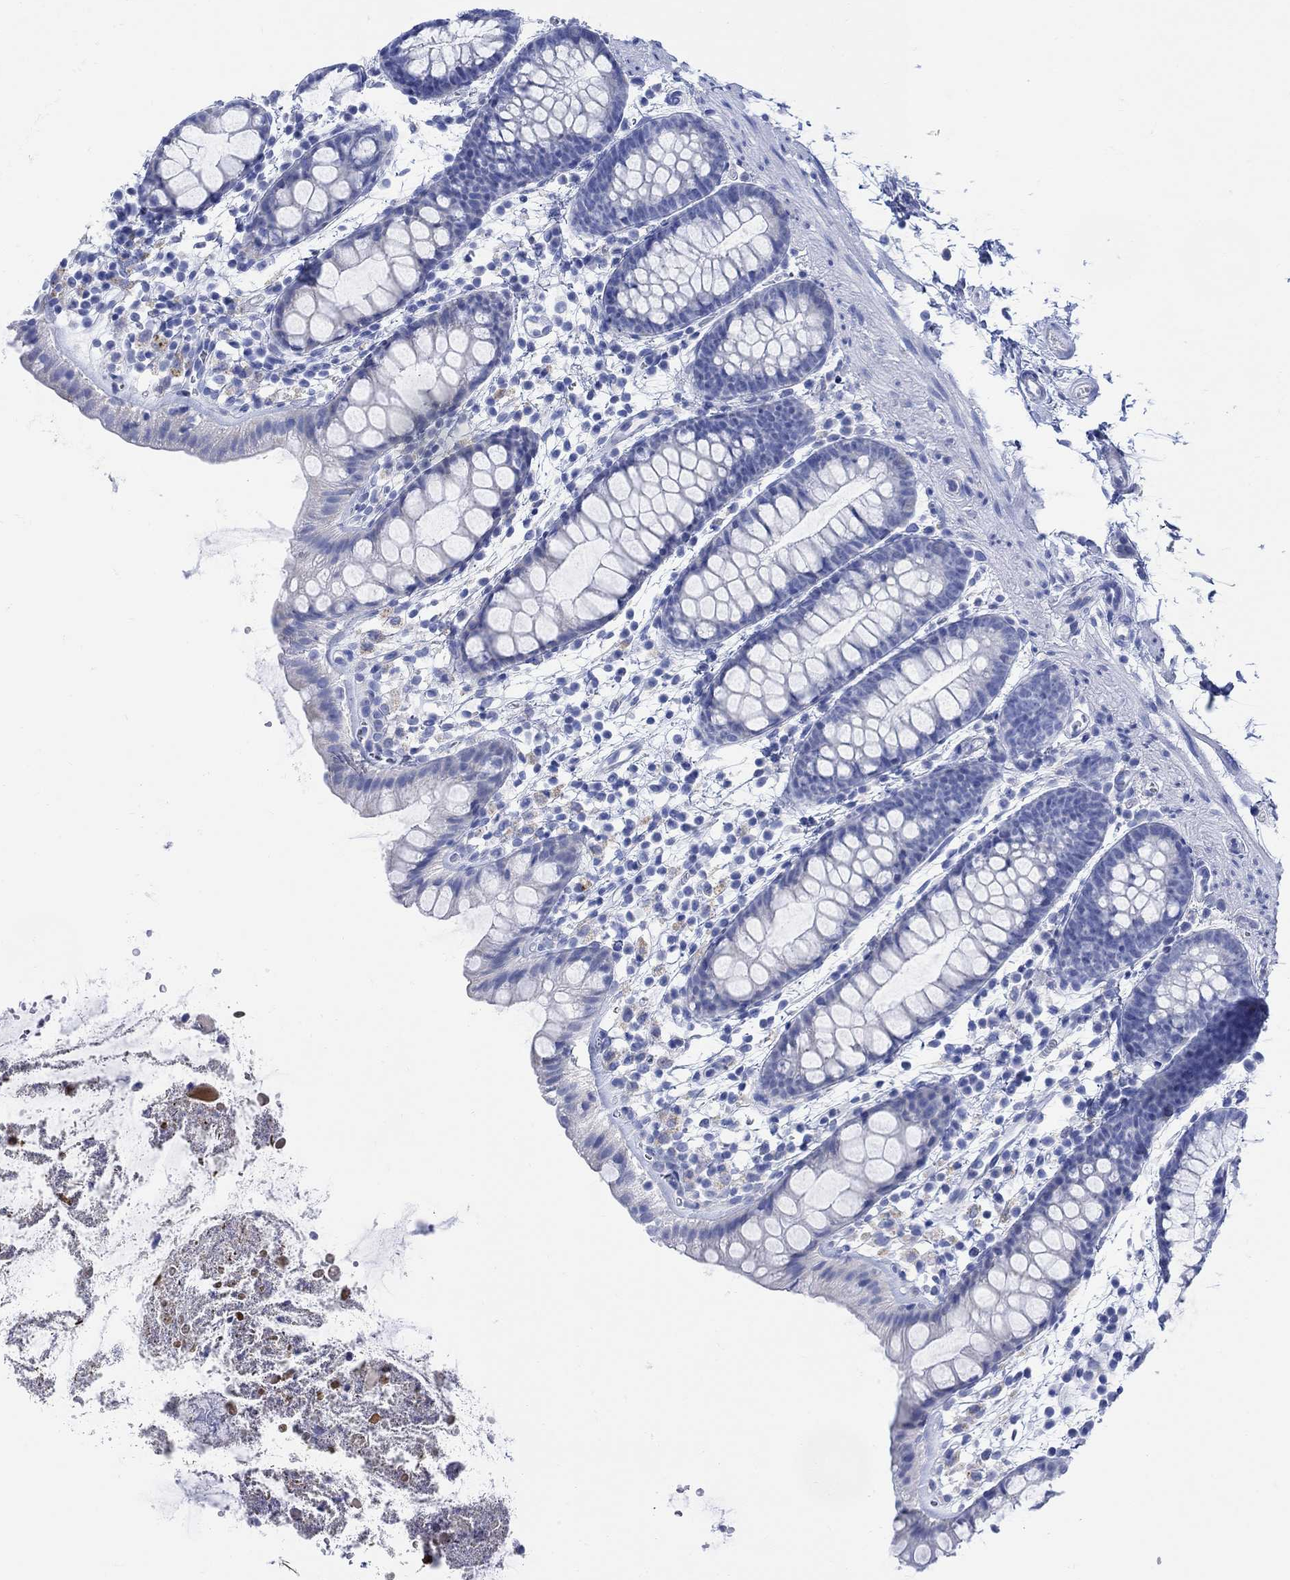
{"staining": {"intensity": "negative", "quantity": "none", "location": "none"}, "tissue": "rectum", "cell_type": "Glandular cells", "image_type": "normal", "snomed": [{"axis": "morphology", "description": "Normal tissue, NOS"}, {"axis": "topography", "description": "Rectum"}], "caption": "Glandular cells are negative for protein expression in benign human rectum. (DAB immunohistochemistry (IHC) with hematoxylin counter stain).", "gene": "MYL1", "patient": {"sex": "male", "age": 57}}